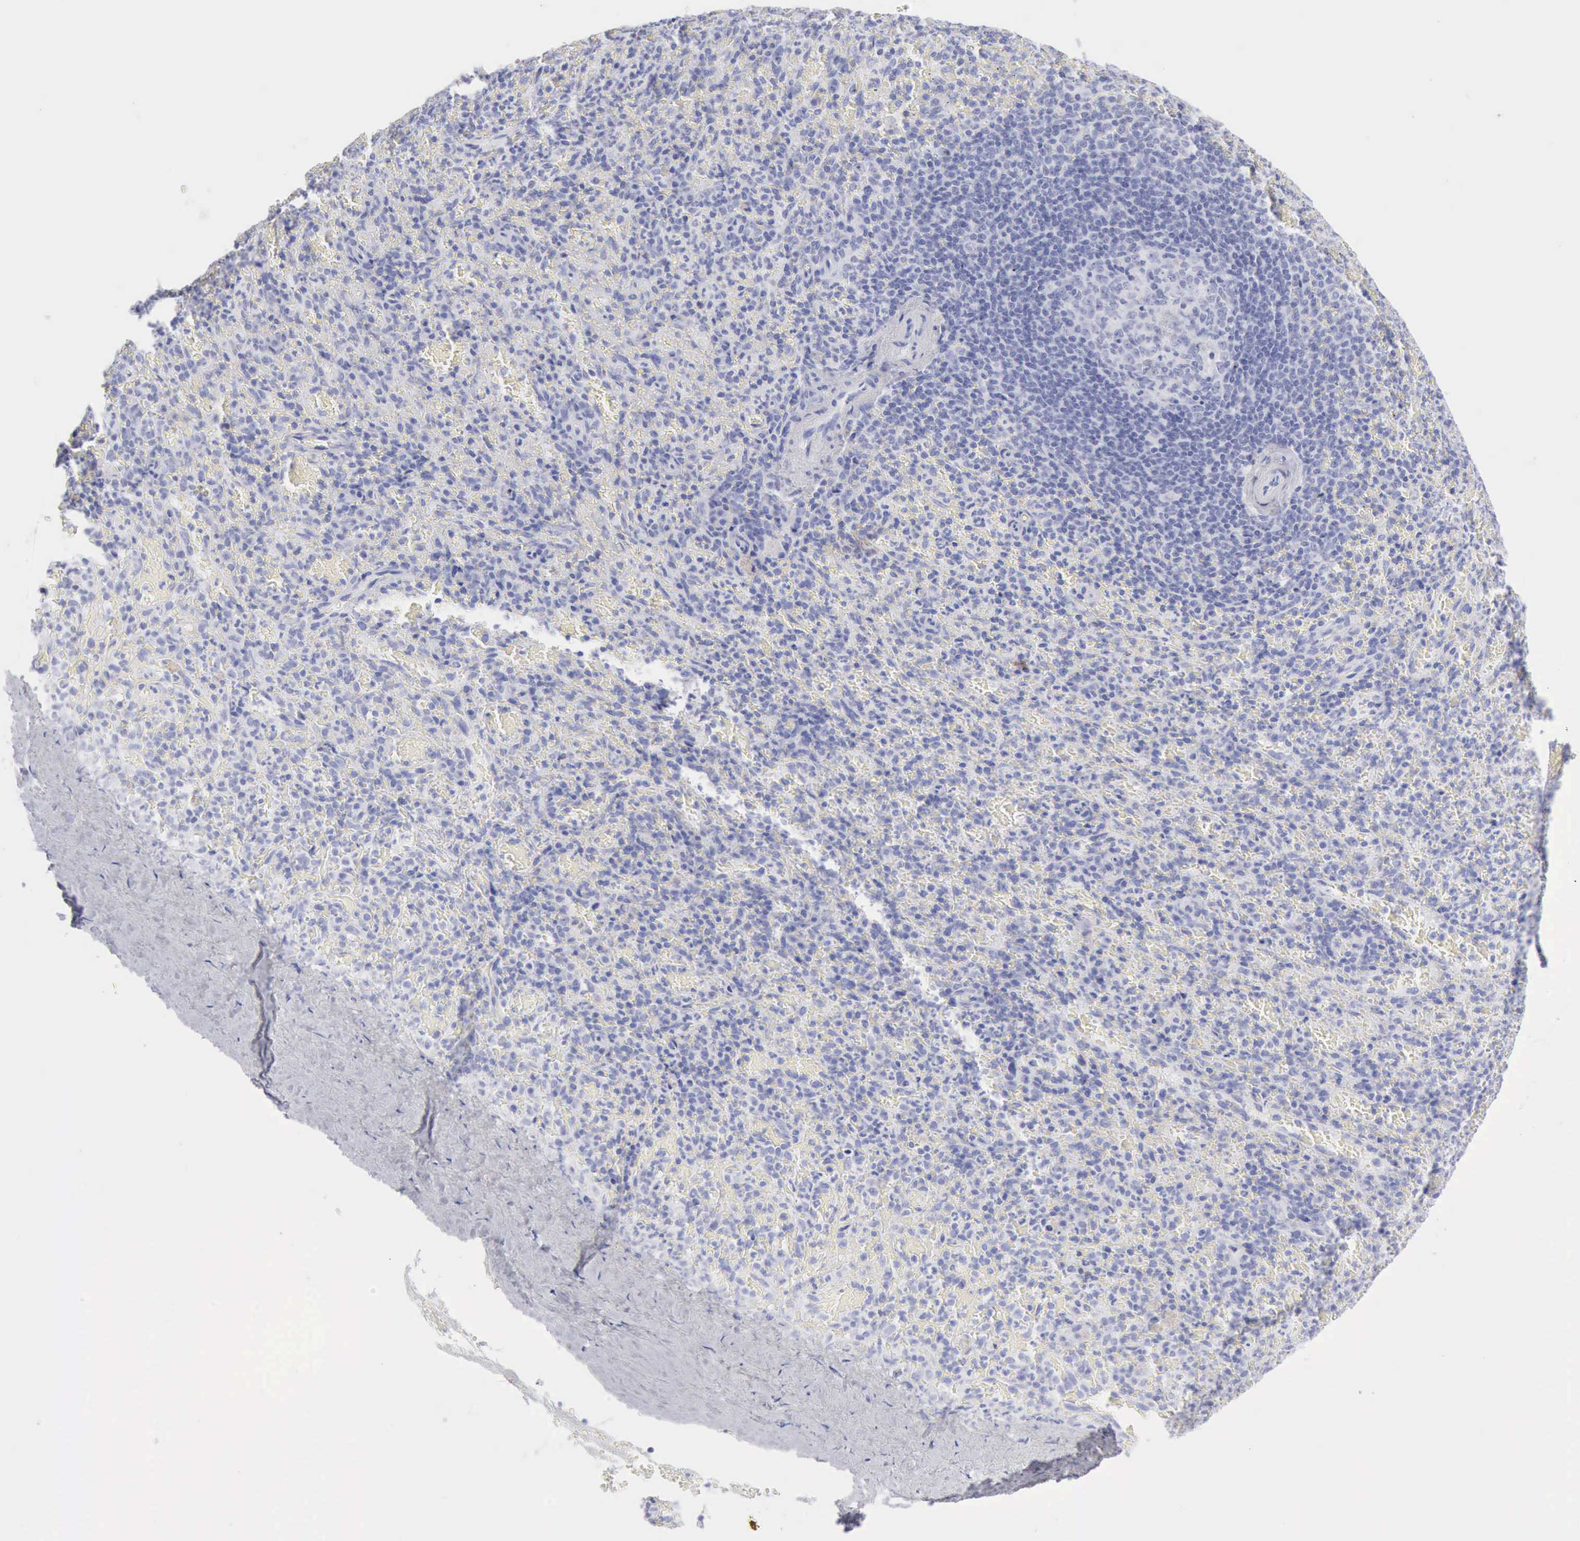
{"staining": {"intensity": "negative", "quantity": "none", "location": "none"}, "tissue": "spleen", "cell_type": "Cells in red pulp", "image_type": "normal", "snomed": [{"axis": "morphology", "description": "Normal tissue, NOS"}, {"axis": "topography", "description": "Spleen"}], "caption": "Immunohistochemistry histopathology image of normal spleen: human spleen stained with DAB (3,3'-diaminobenzidine) displays no significant protein positivity in cells in red pulp. The staining was performed using DAB (3,3'-diaminobenzidine) to visualize the protein expression in brown, while the nuclei were stained in blue with hematoxylin (Magnification: 20x).", "gene": "KRT5", "patient": {"sex": "female", "age": 50}}